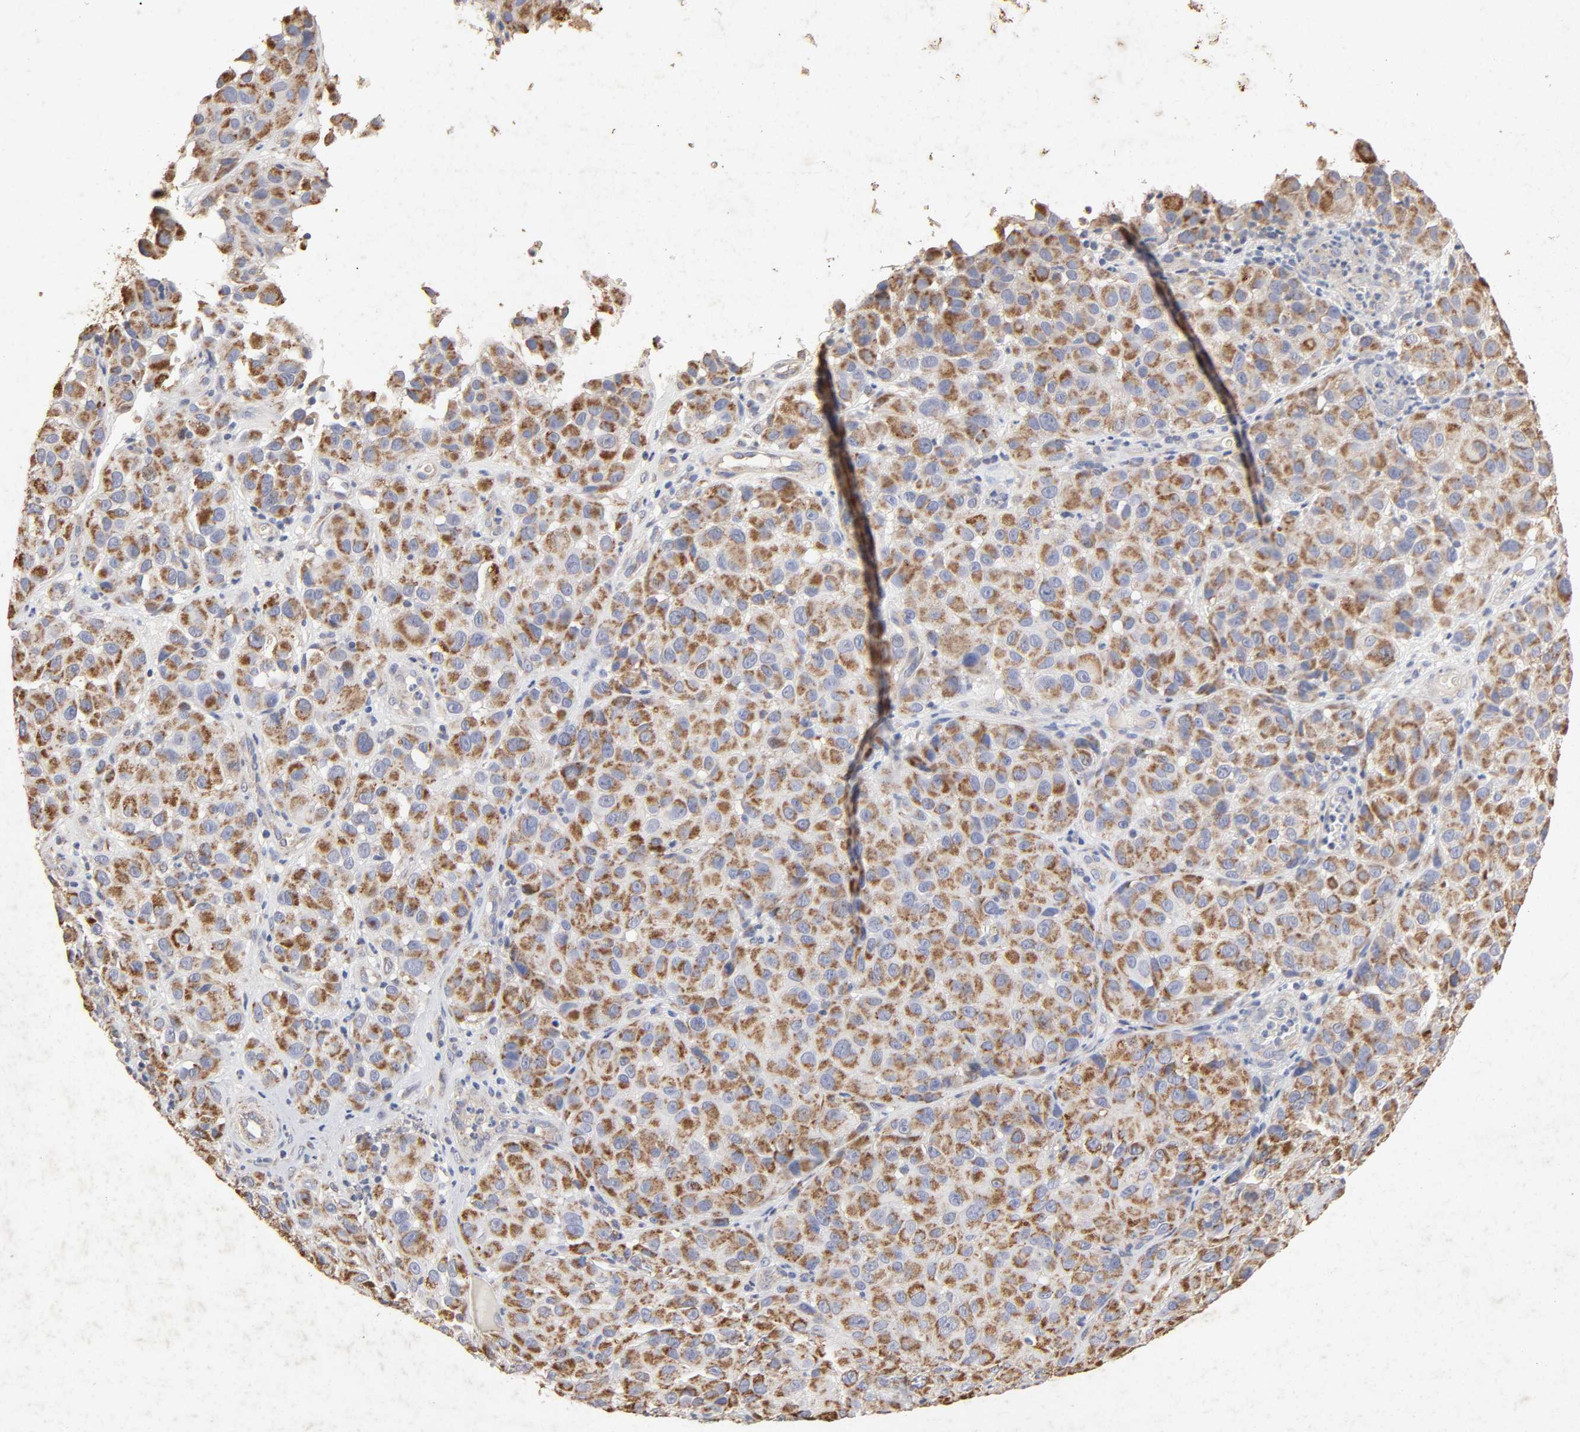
{"staining": {"intensity": "strong", "quantity": ">75%", "location": "cytoplasmic/membranous"}, "tissue": "melanoma", "cell_type": "Tumor cells", "image_type": "cancer", "snomed": [{"axis": "morphology", "description": "Malignant melanoma, NOS"}, {"axis": "topography", "description": "Skin"}], "caption": "Protein staining exhibits strong cytoplasmic/membranous positivity in approximately >75% of tumor cells in melanoma. Using DAB (brown) and hematoxylin (blue) stains, captured at high magnification using brightfield microscopy.", "gene": "CYCS", "patient": {"sex": "female", "age": 21}}